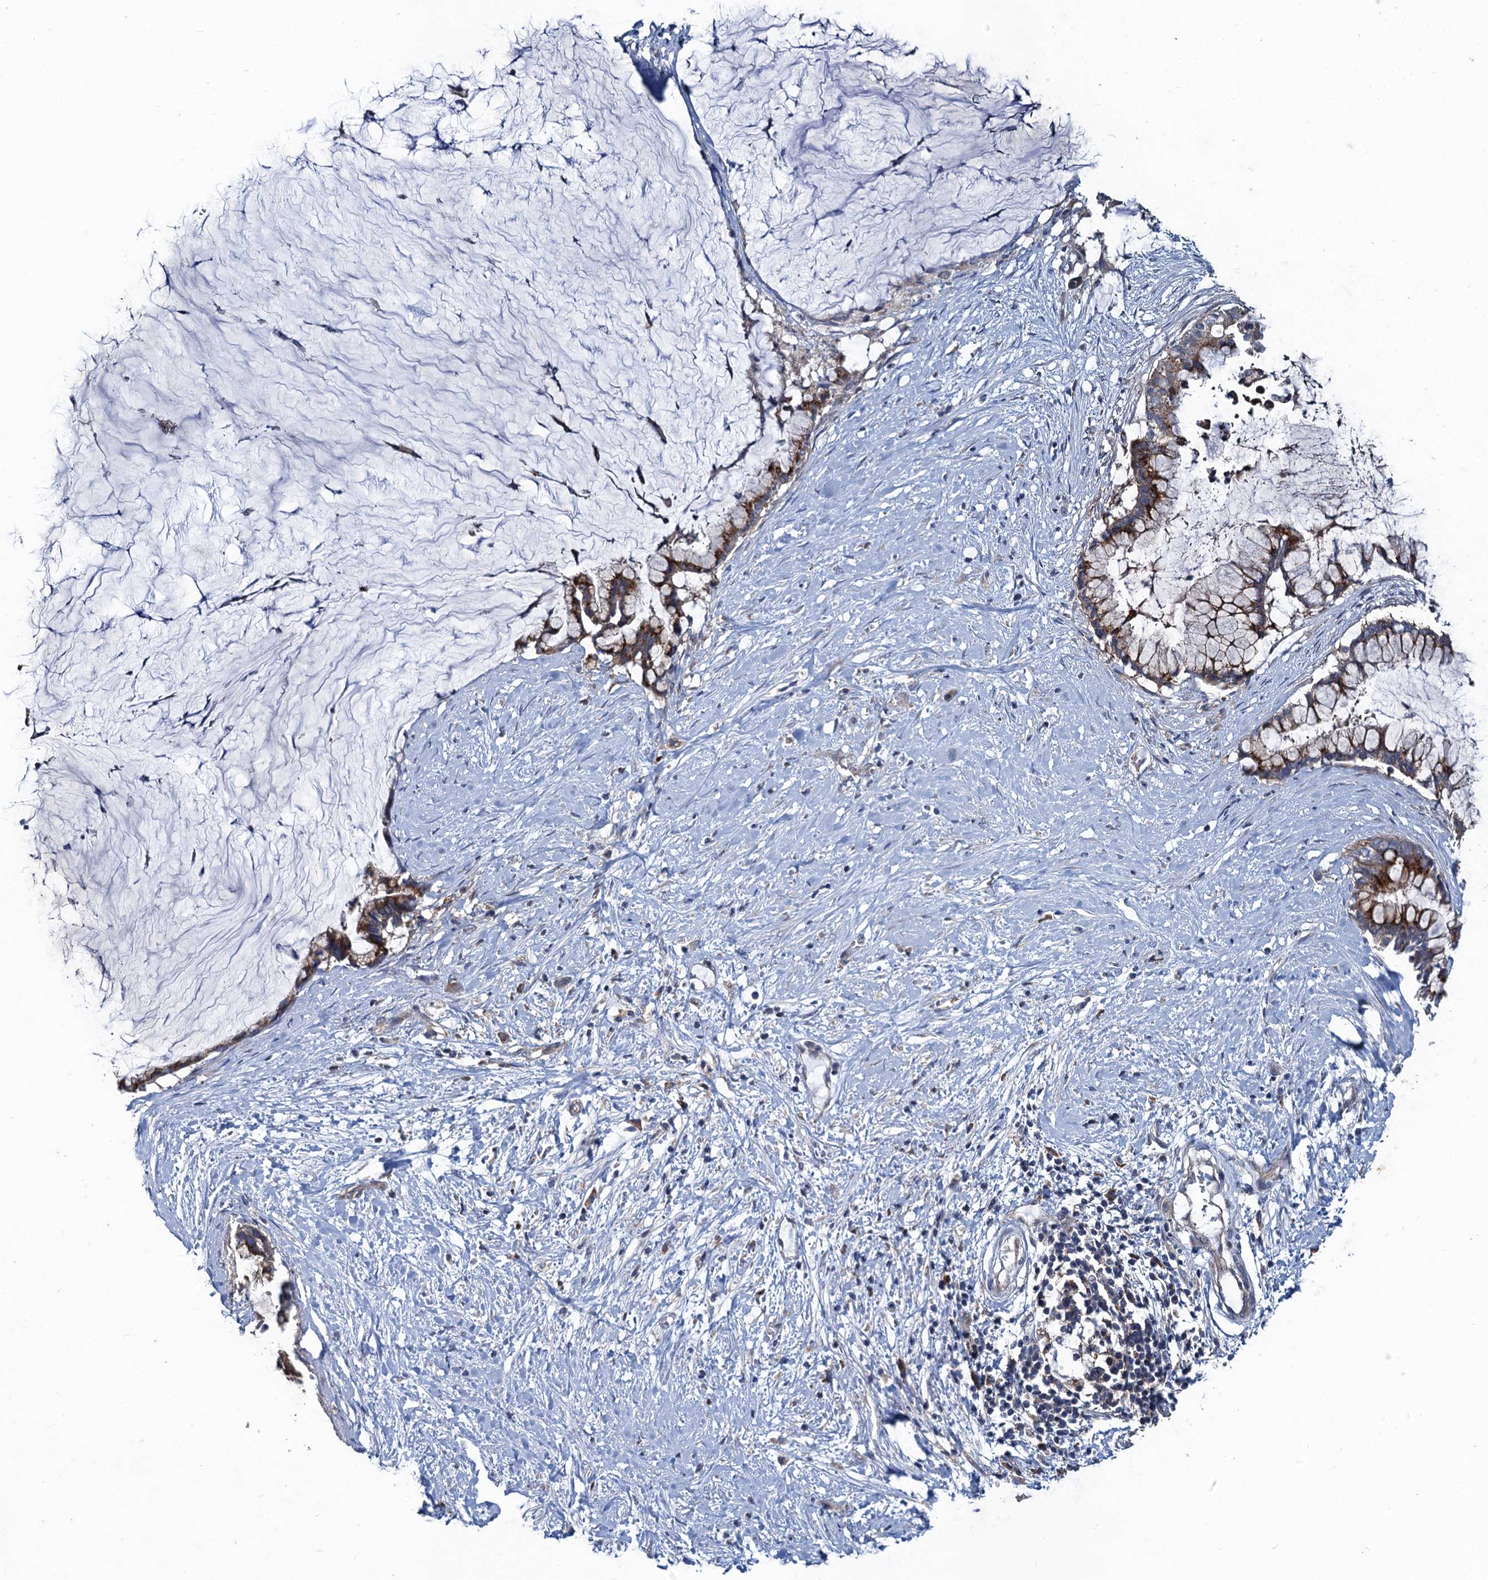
{"staining": {"intensity": "moderate", "quantity": ">75%", "location": "cytoplasmic/membranous"}, "tissue": "pancreatic cancer", "cell_type": "Tumor cells", "image_type": "cancer", "snomed": [{"axis": "morphology", "description": "Adenocarcinoma, NOS"}, {"axis": "topography", "description": "Pancreas"}], "caption": "Immunohistochemistry staining of pancreatic adenocarcinoma, which demonstrates medium levels of moderate cytoplasmic/membranous staining in approximately >75% of tumor cells indicating moderate cytoplasmic/membranous protein expression. The staining was performed using DAB (brown) for protein detection and nuclei were counterstained in hematoxylin (blue).", "gene": "SNAP29", "patient": {"sex": "male", "age": 41}}